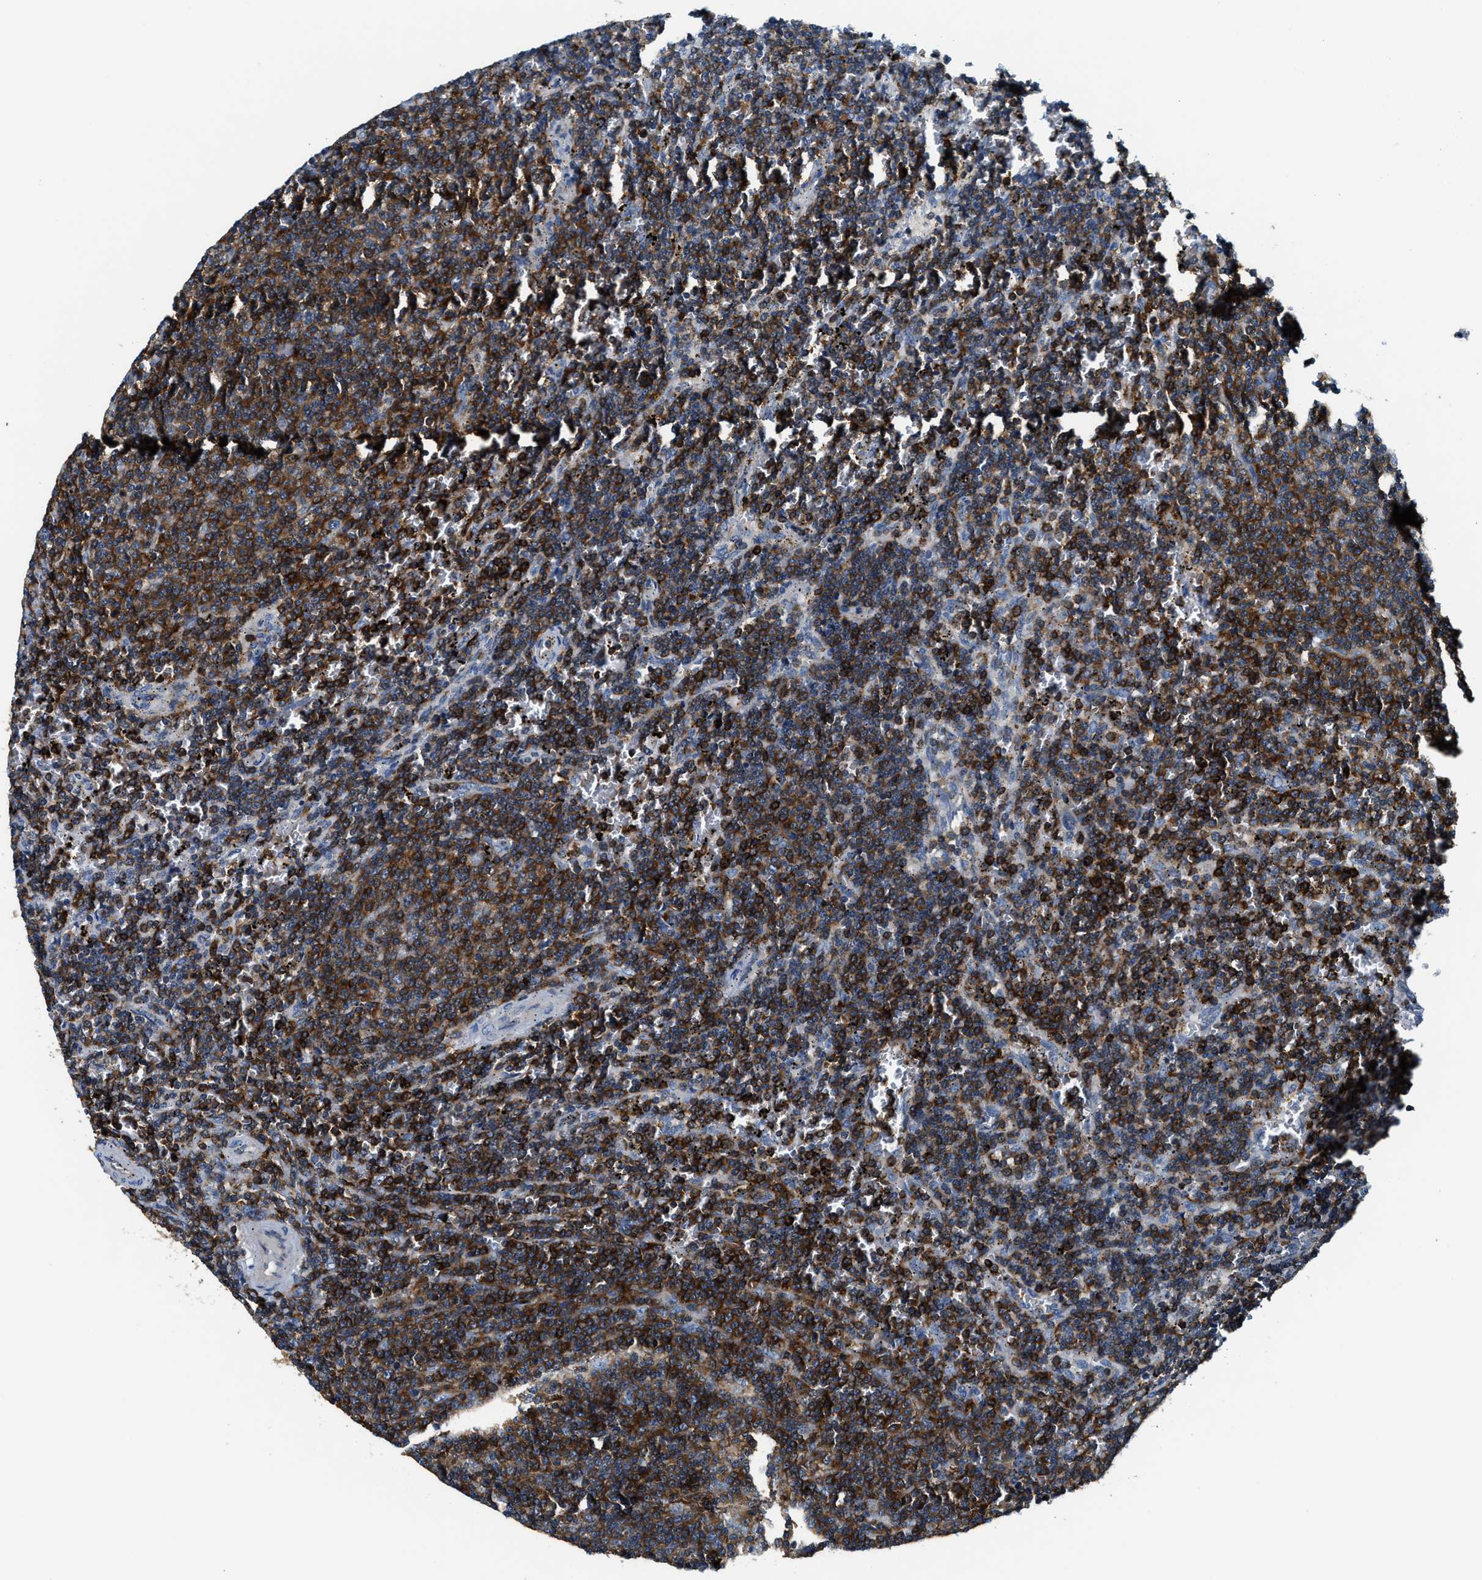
{"staining": {"intensity": "strong", "quantity": "25%-75%", "location": "cytoplasmic/membranous"}, "tissue": "lymphoma", "cell_type": "Tumor cells", "image_type": "cancer", "snomed": [{"axis": "morphology", "description": "Malignant lymphoma, non-Hodgkin's type, Low grade"}, {"axis": "topography", "description": "Spleen"}], "caption": "High-magnification brightfield microscopy of lymphoma stained with DAB (brown) and counterstained with hematoxylin (blue). tumor cells exhibit strong cytoplasmic/membranous expression is identified in about25%-75% of cells.", "gene": "MYO1G", "patient": {"sex": "female", "age": 50}}